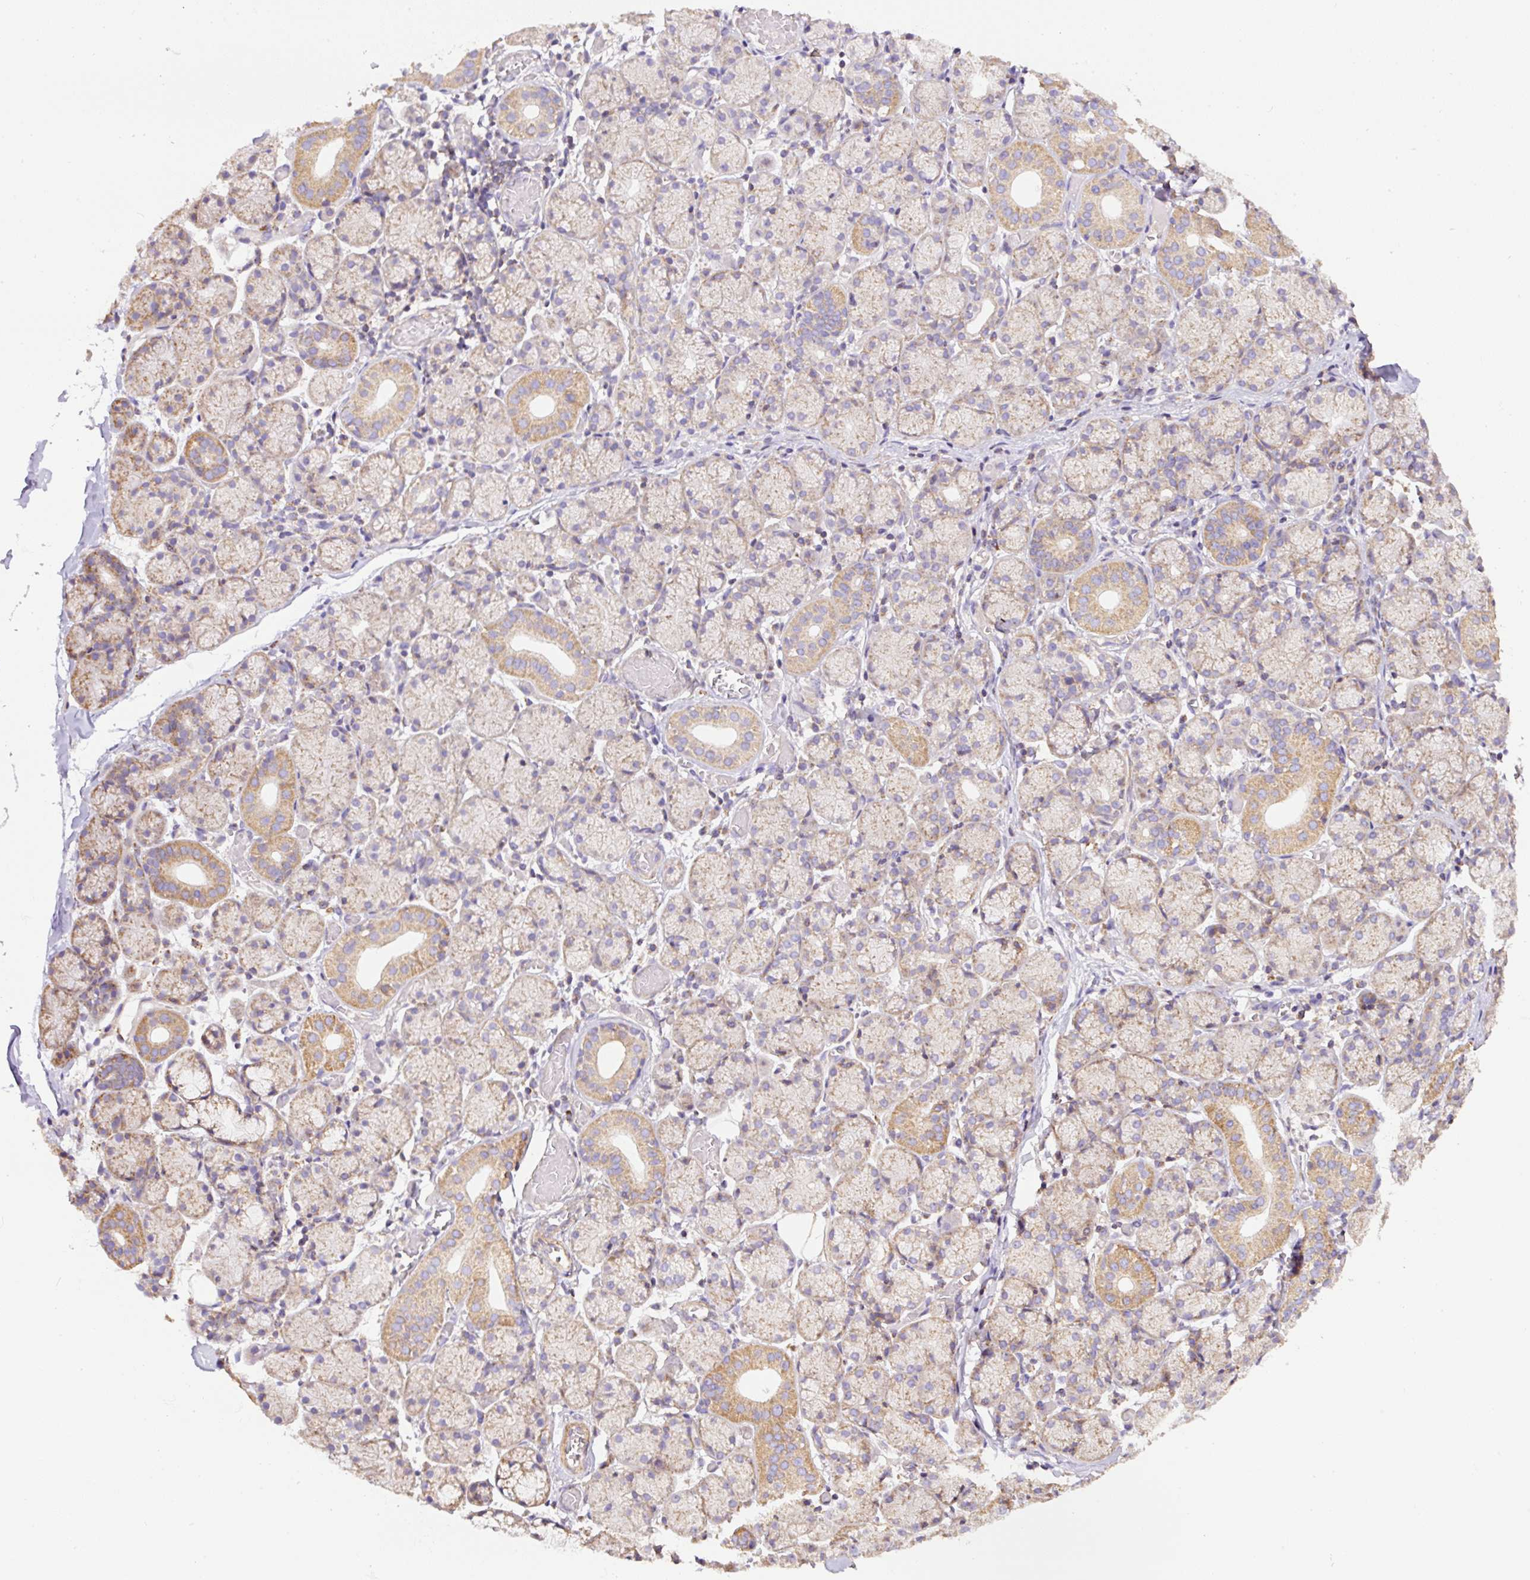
{"staining": {"intensity": "moderate", "quantity": "25%-75%", "location": "cytoplasmic/membranous"}, "tissue": "salivary gland", "cell_type": "Glandular cells", "image_type": "normal", "snomed": [{"axis": "morphology", "description": "Normal tissue, NOS"}, {"axis": "topography", "description": "Salivary gland"}], "caption": "Normal salivary gland was stained to show a protein in brown. There is medium levels of moderate cytoplasmic/membranous expression in about 25%-75% of glandular cells. The protein of interest is shown in brown color, while the nuclei are stained blue.", "gene": "NDUFAF2", "patient": {"sex": "female", "age": 24}}